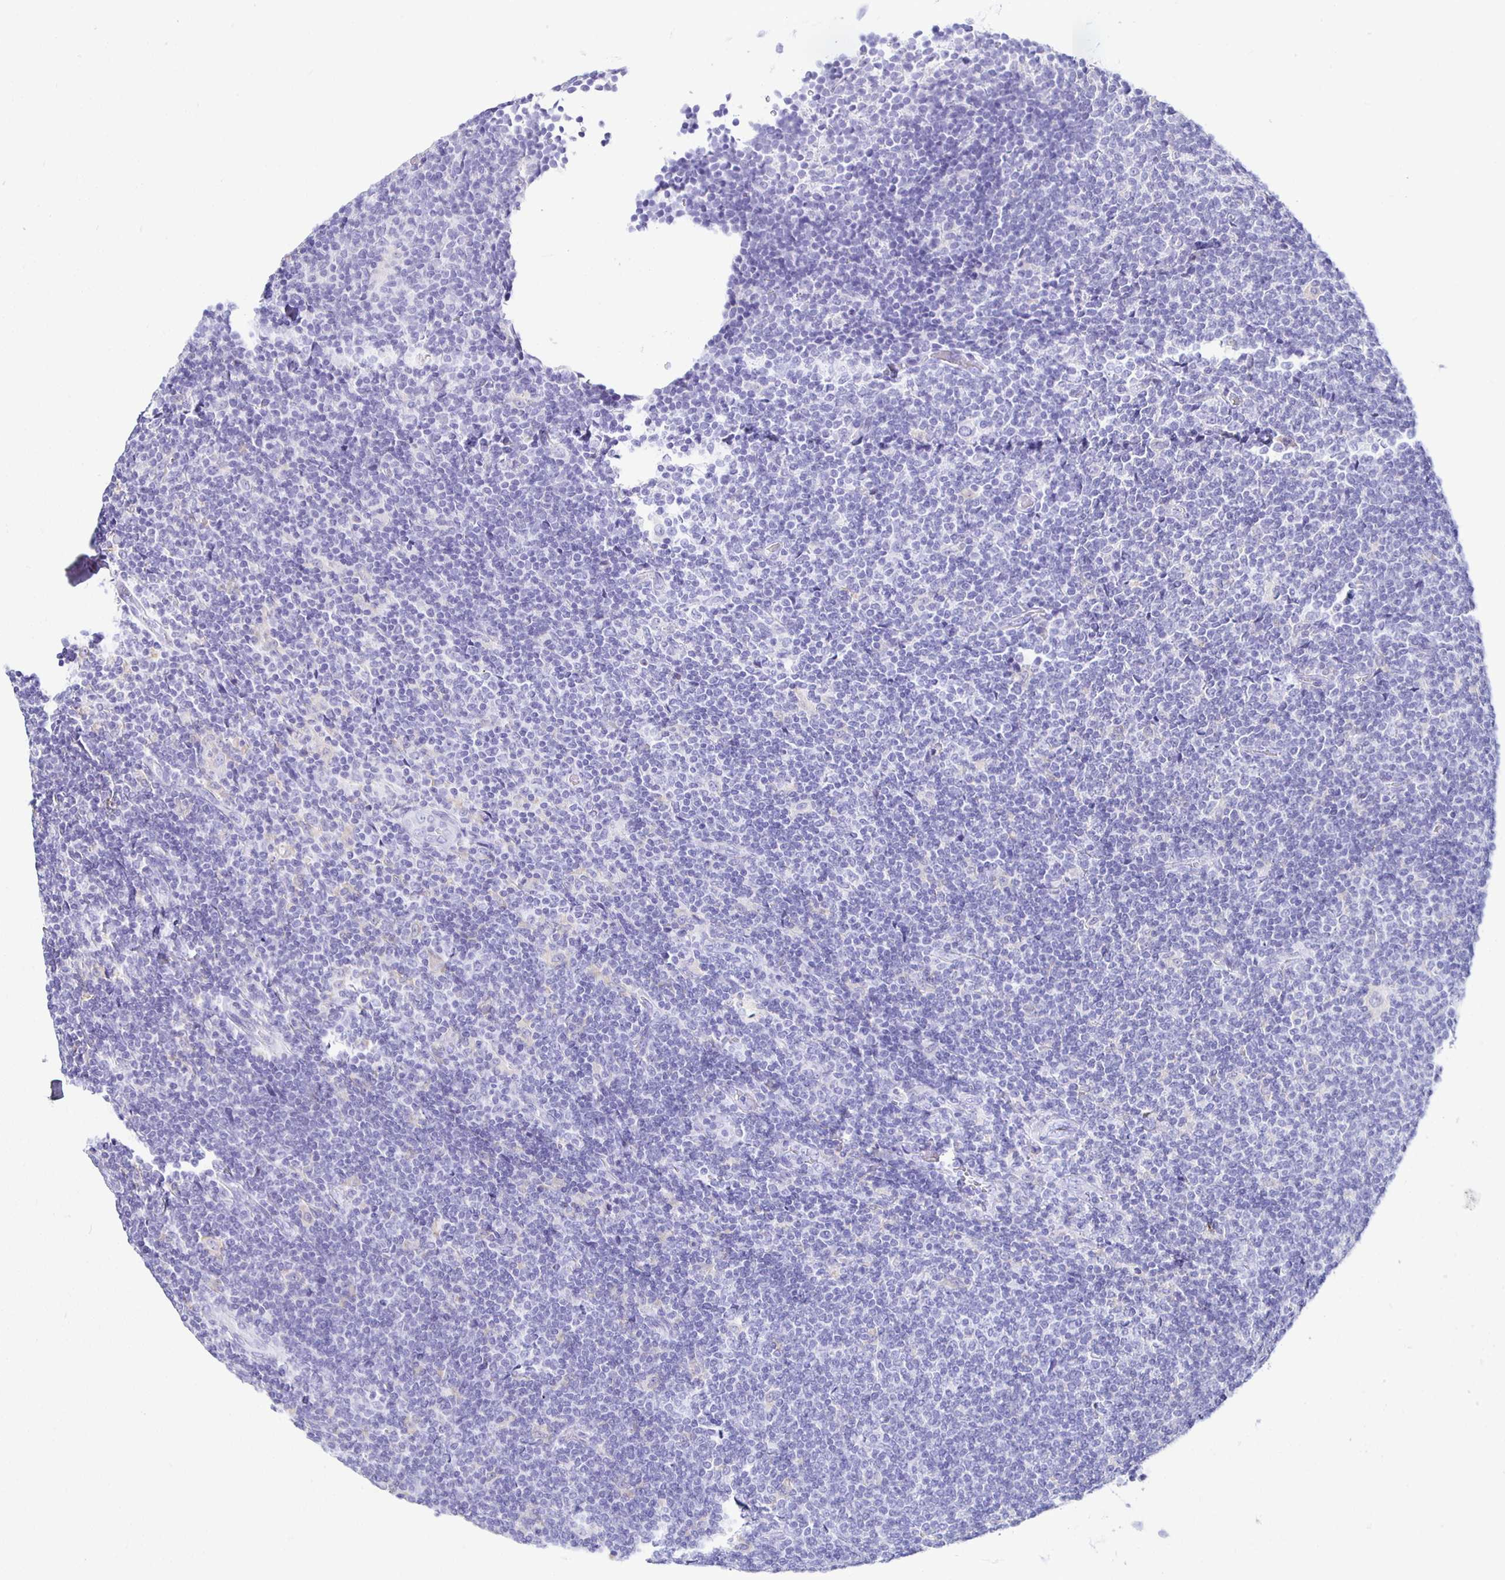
{"staining": {"intensity": "negative", "quantity": "none", "location": "none"}, "tissue": "lymphoma", "cell_type": "Tumor cells", "image_type": "cancer", "snomed": [{"axis": "morphology", "description": "Malignant lymphoma, non-Hodgkin's type, Low grade"}, {"axis": "topography", "description": "Lymph node"}], "caption": "High magnification brightfield microscopy of lymphoma stained with DAB (brown) and counterstained with hematoxylin (blue): tumor cells show no significant staining.", "gene": "UMOD", "patient": {"sex": "male", "age": 52}}